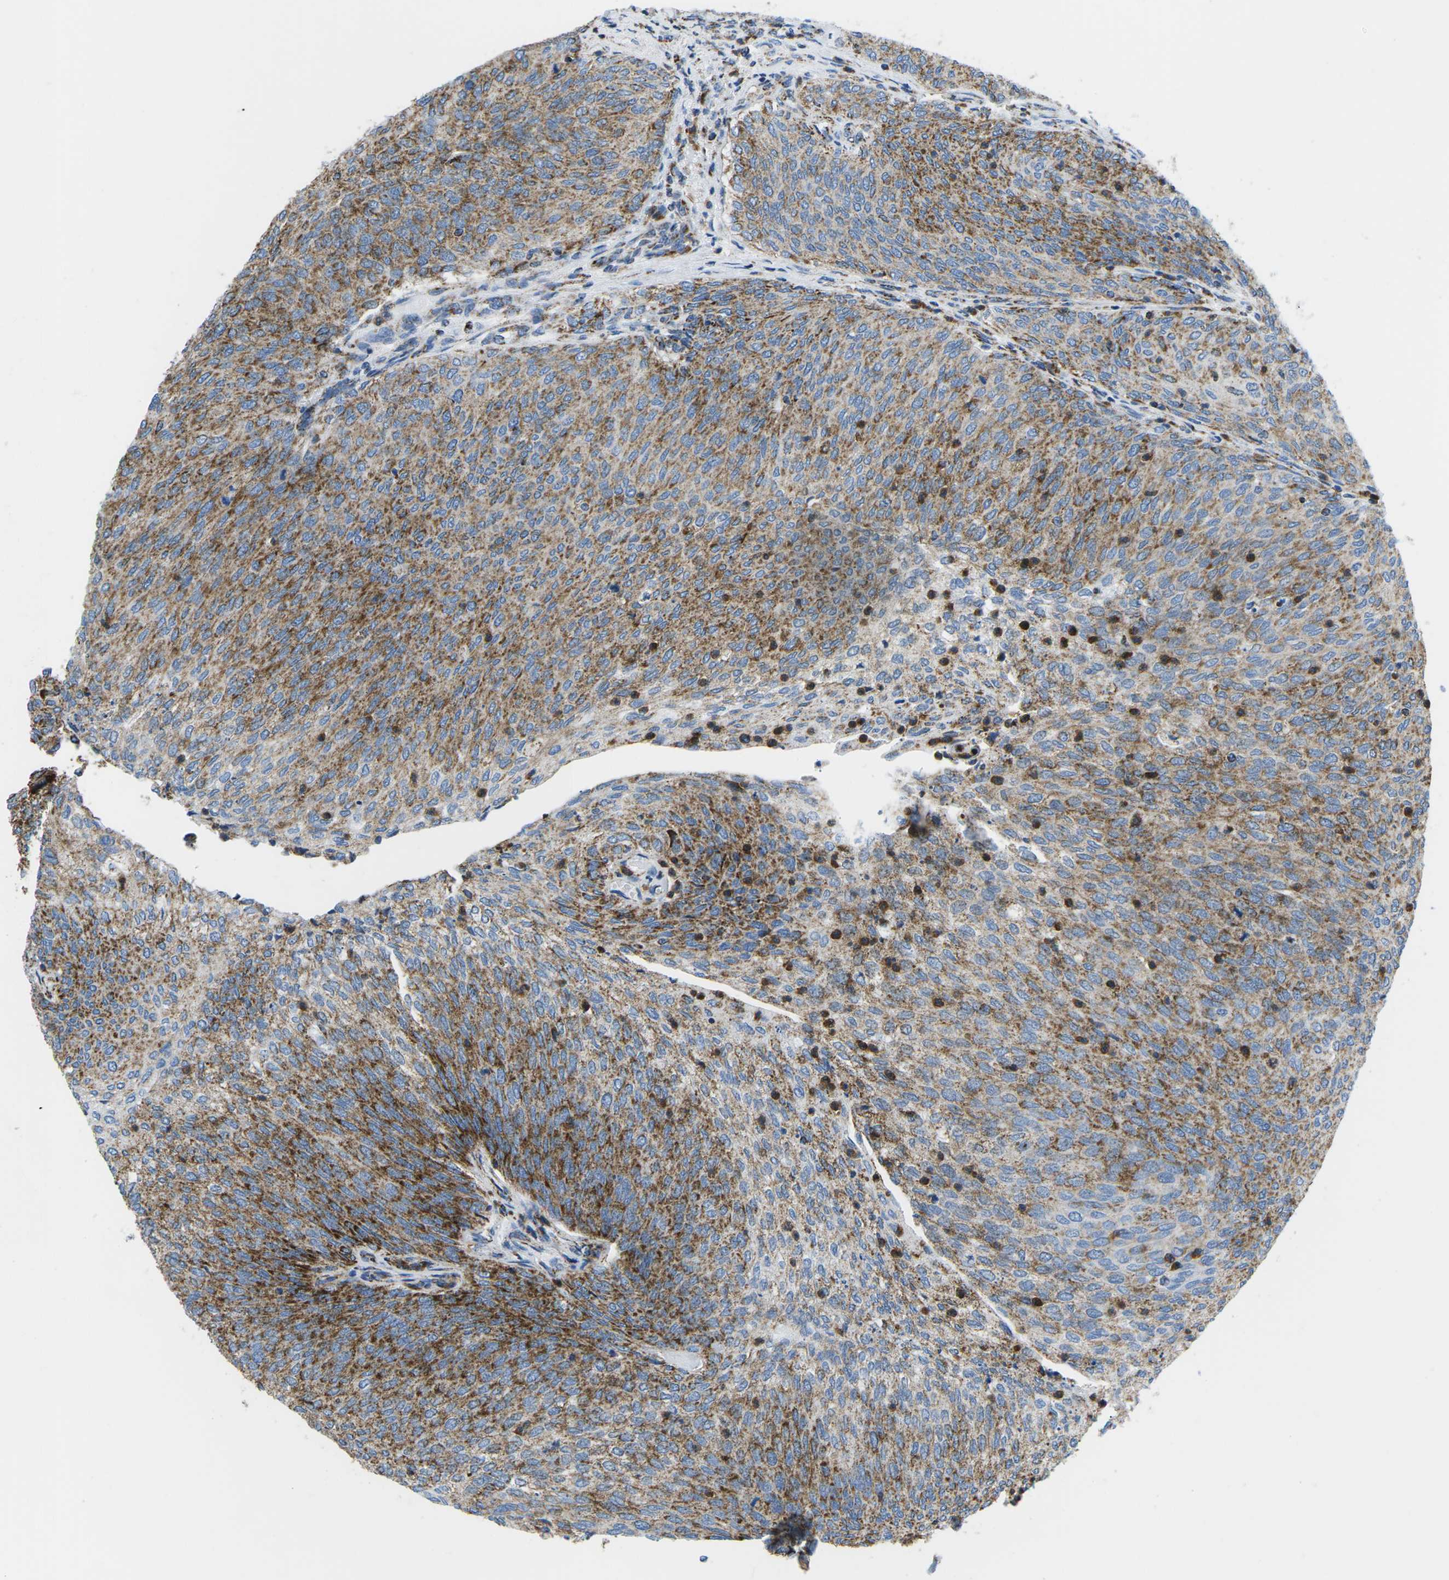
{"staining": {"intensity": "strong", "quantity": ">75%", "location": "cytoplasmic/membranous"}, "tissue": "urothelial cancer", "cell_type": "Tumor cells", "image_type": "cancer", "snomed": [{"axis": "morphology", "description": "Urothelial carcinoma, Low grade"}, {"axis": "topography", "description": "Urinary bladder"}], "caption": "A high amount of strong cytoplasmic/membranous positivity is appreciated in about >75% of tumor cells in low-grade urothelial carcinoma tissue. The protein of interest is shown in brown color, while the nuclei are stained blue.", "gene": "COX6C", "patient": {"sex": "female", "age": 79}}